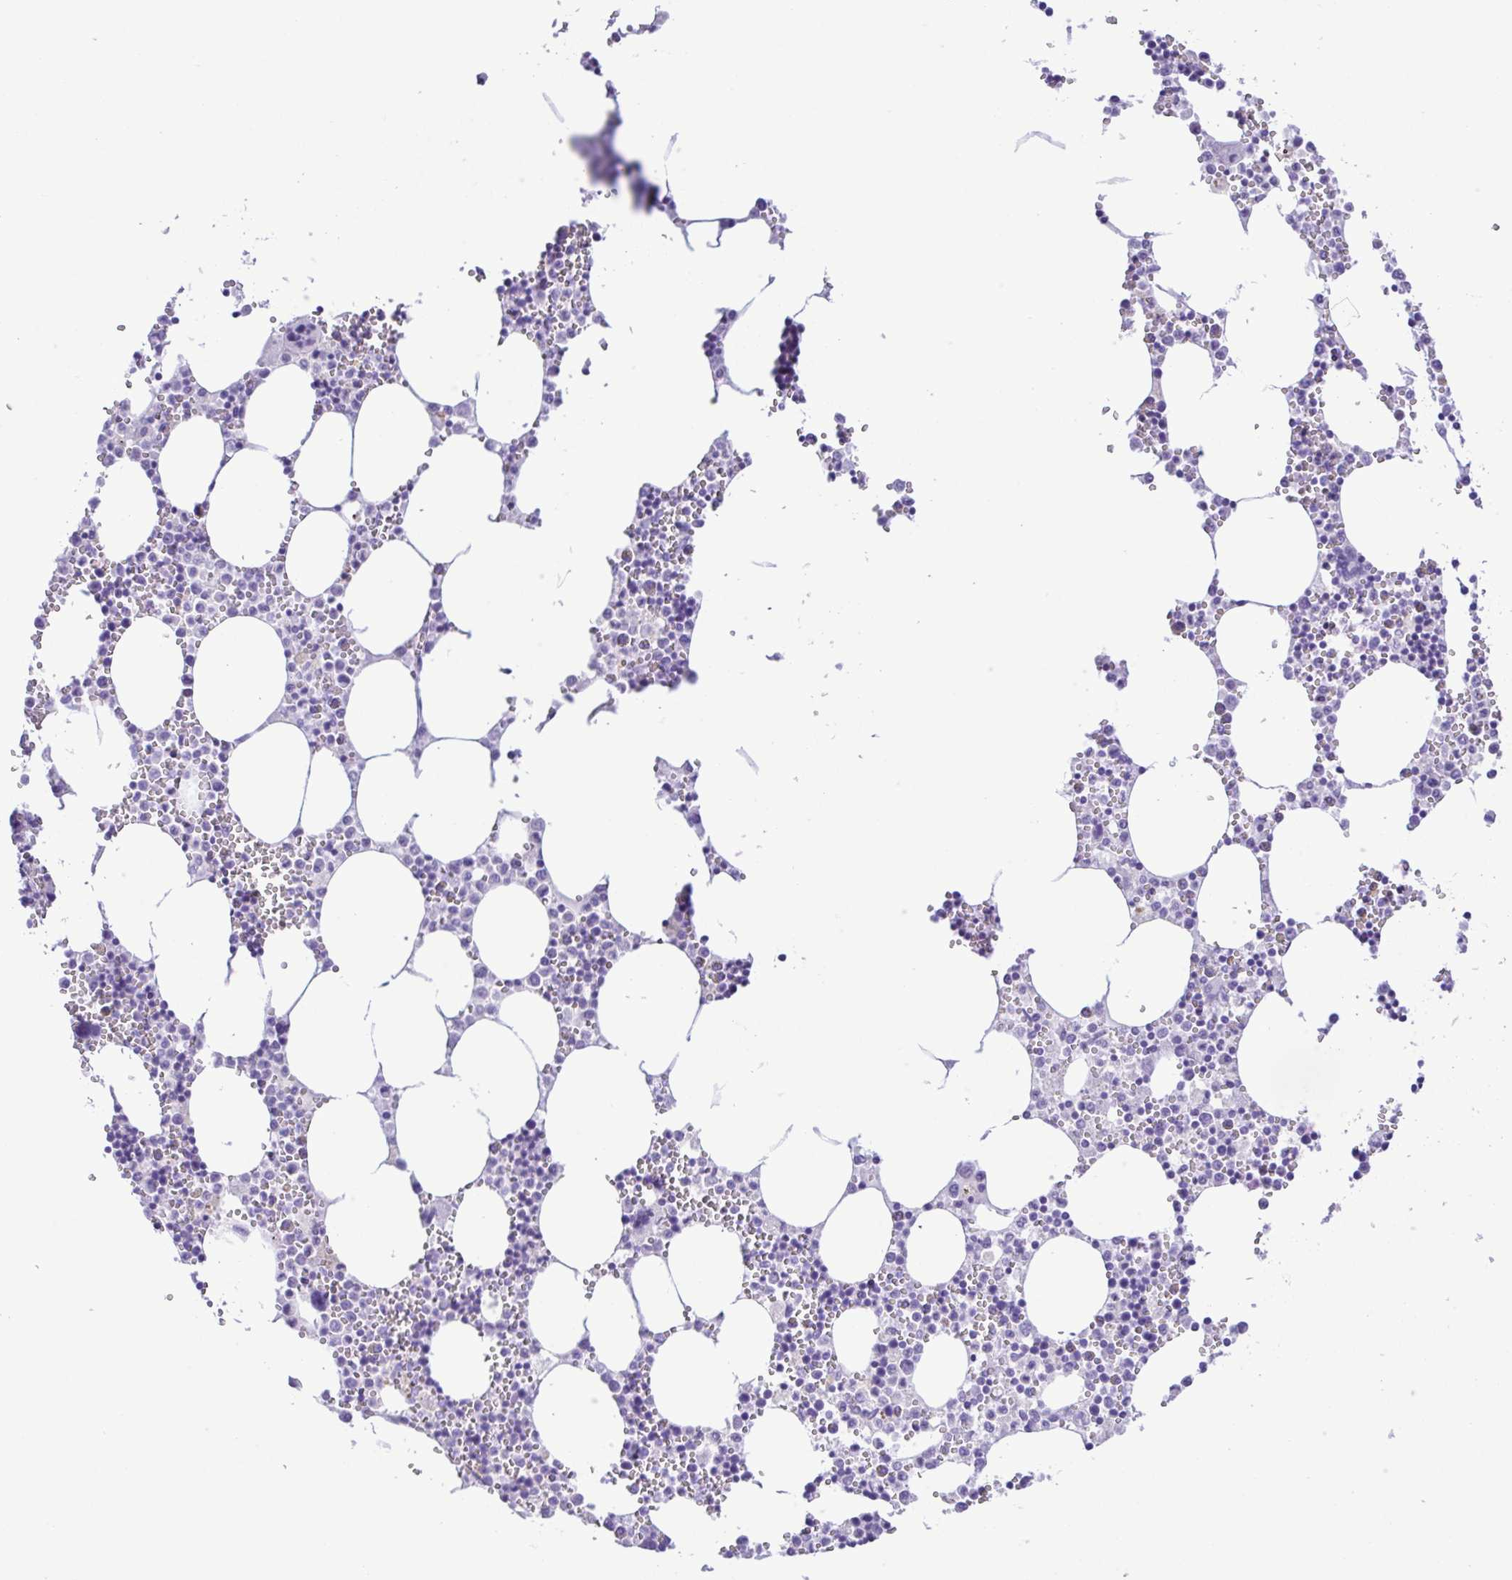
{"staining": {"intensity": "negative", "quantity": "none", "location": "none"}, "tissue": "bone marrow", "cell_type": "Hematopoietic cells", "image_type": "normal", "snomed": [{"axis": "morphology", "description": "Normal tissue, NOS"}, {"axis": "topography", "description": "Bone marrow"}], "caption": "Hematopoietic cells show no significant protein expression in normal bone marrow. (DAB IHC visualized using brightfield microscopy, high magnification).", "gene": "CASP14", "patient": {"sex": "male", "age": 54}}